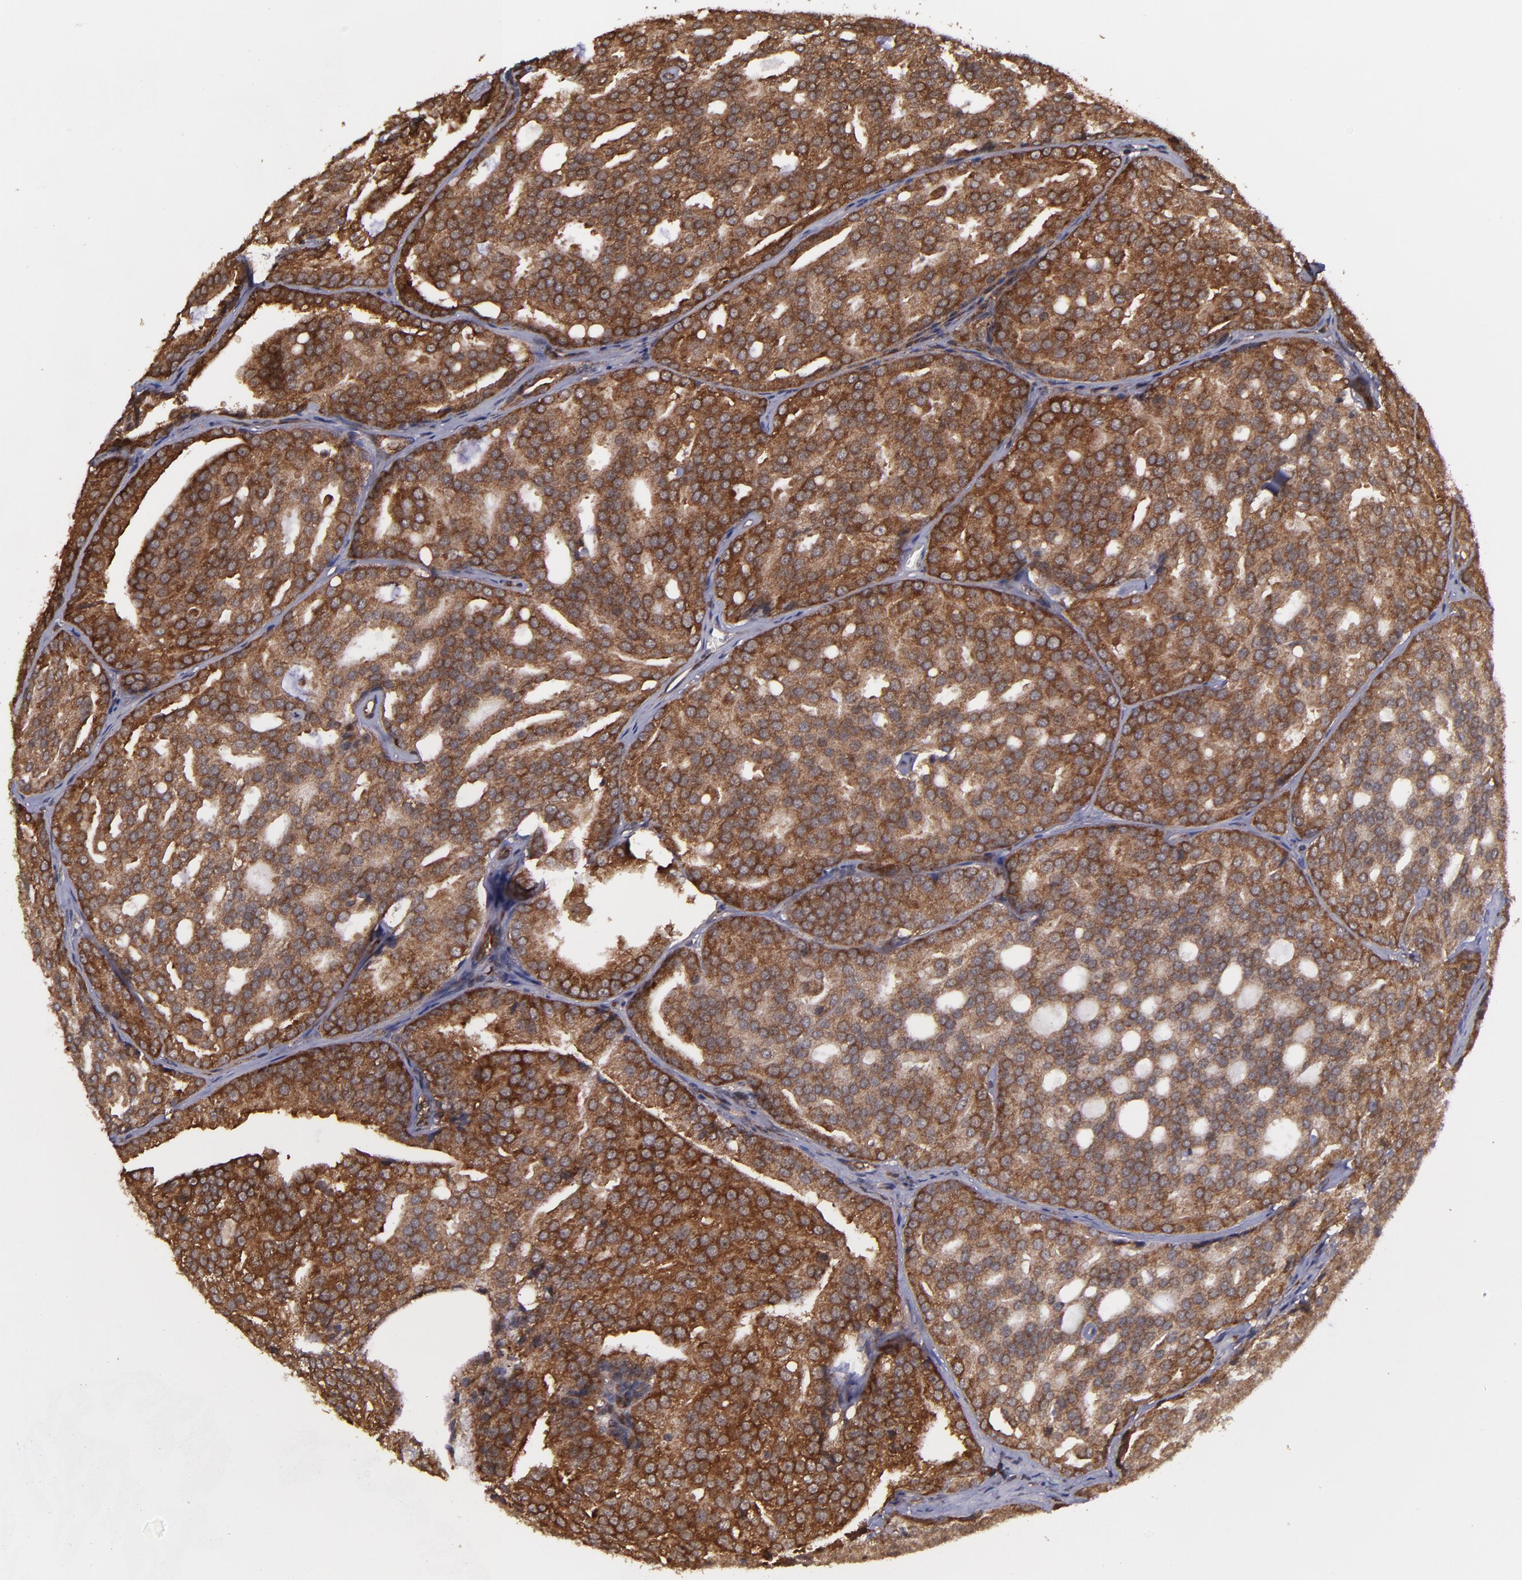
{"staining": {"intensity": "strong", "quantity": ">75%", "location": "cytoplasmic/membranous,nuclear"}, "tissue": "prostate cancer", "cell_type": "Tumor cells", "image_type": "cancer", "snomed": [{"axis": "morphology", "description": "Adenocarcinoma, High grade"}, {"axis": "topography", "description": "Prostate"}], "caption": "High-magnification brightfield microscopy of prostate adenocarcinoma (high-grade) stained with DAB (3,3'-diaminobenzidine) (brown) and counterstained with hematoxylin (blue). tumor cells exhibit strong cytoplasmic/membranous and nuclear positivity is present in about>75% of cells.", "gene": "EIF4ENIF1", "patient": {"sex": "male", "age": 64}}